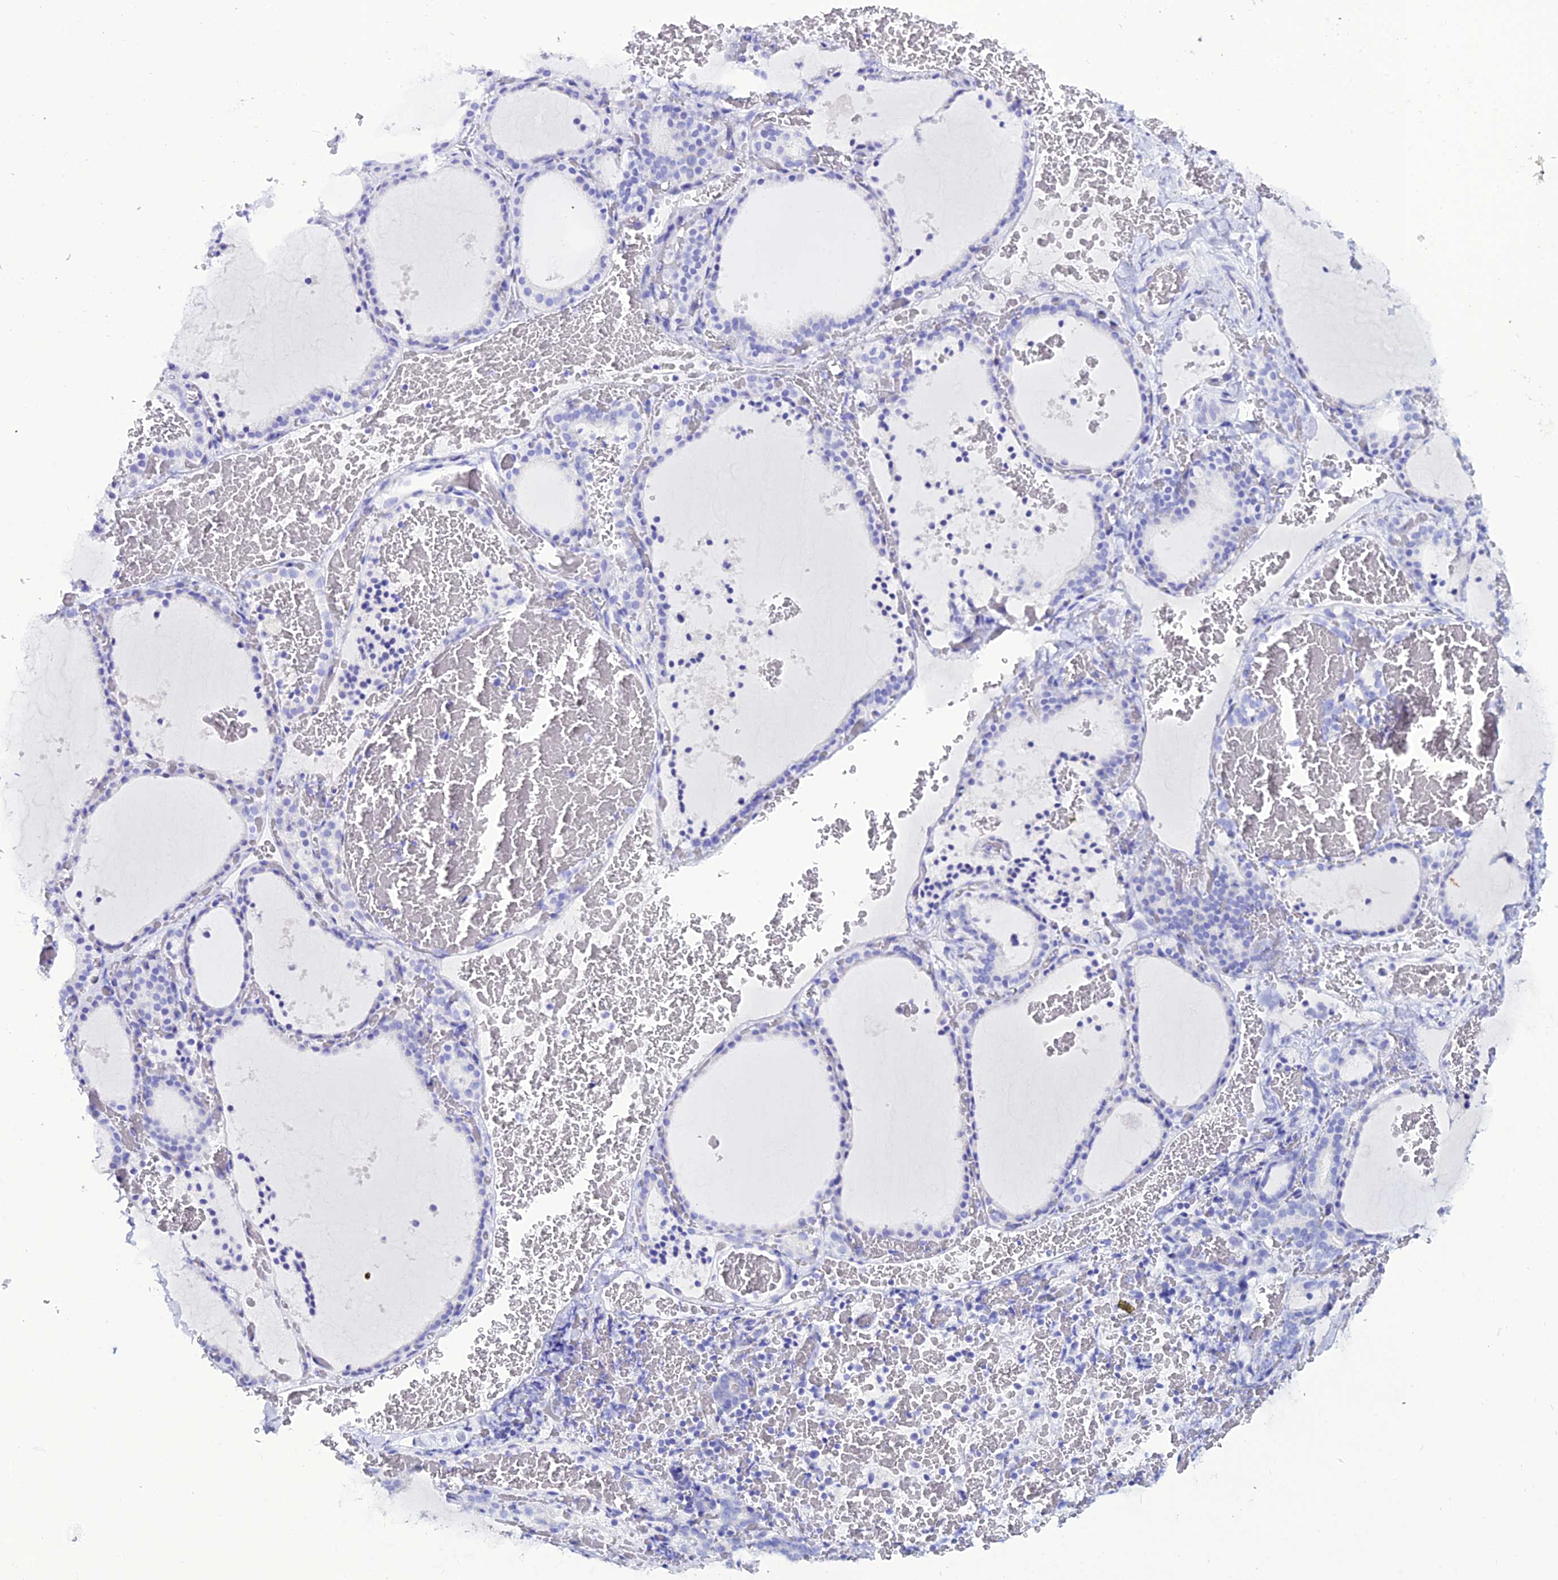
{"staining": {"intensity": "negative", "quantity": "none", "location": "none"}, "tissue": "thyroid gland", "cell_type": "Glandular cells", "image_type": "normal", "snomed": [{"axis": "morphology", "description": "Normal tissue, NOS"}, {"axis": "topography", "description": "Thyroid gland"}], "caption": "Histopathology image shows no protein staining in glandular cells of benign thyroid gland. The staining was performed using DAB to visualize the protein expression in brown, while the nuclei were stained in blue with hematoxylin (Magnification: 20x).", "gene": "OR4D5", "patient": {"sex": "female", "age": 39}}